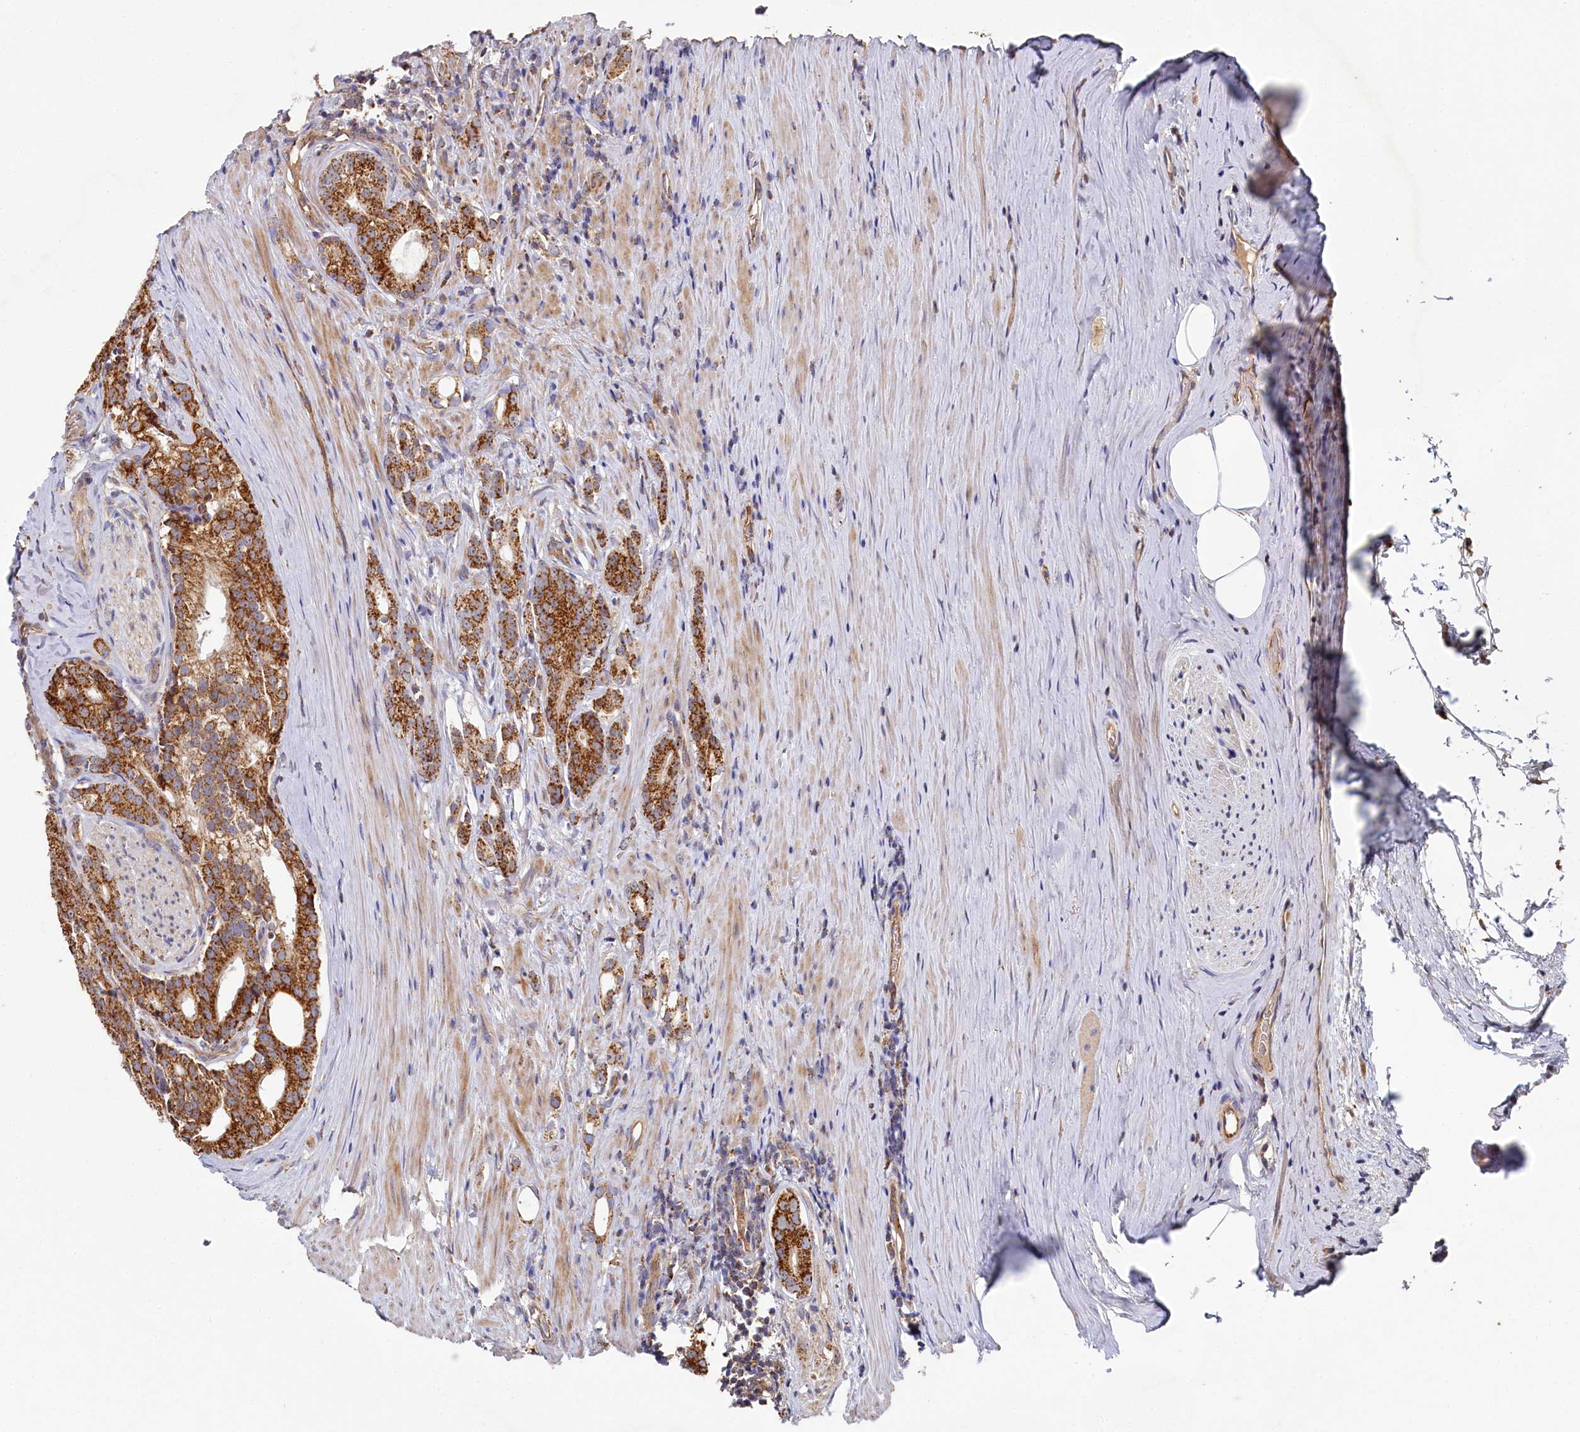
{"staining": {"intensity": "strong", "quantity": ">75%", "location": "cytoplasmic/membranous"}, "tissue": "prostate cancer", "cell_type": "Tumor cells", "image_type": "cancer", "snomed": [{"axis": "morphology", "description": "Adenocarcinoma, Low grade"}, {"axis": "topography", "description": "Prostate"}], "caption": "Human adenocarcinoma (low-grade) (prostate) stained with a protein marker exhibits strong staining in tumor cells.", "gene": "HAUS2", "patient": {"sex": "male", "age": 71}}